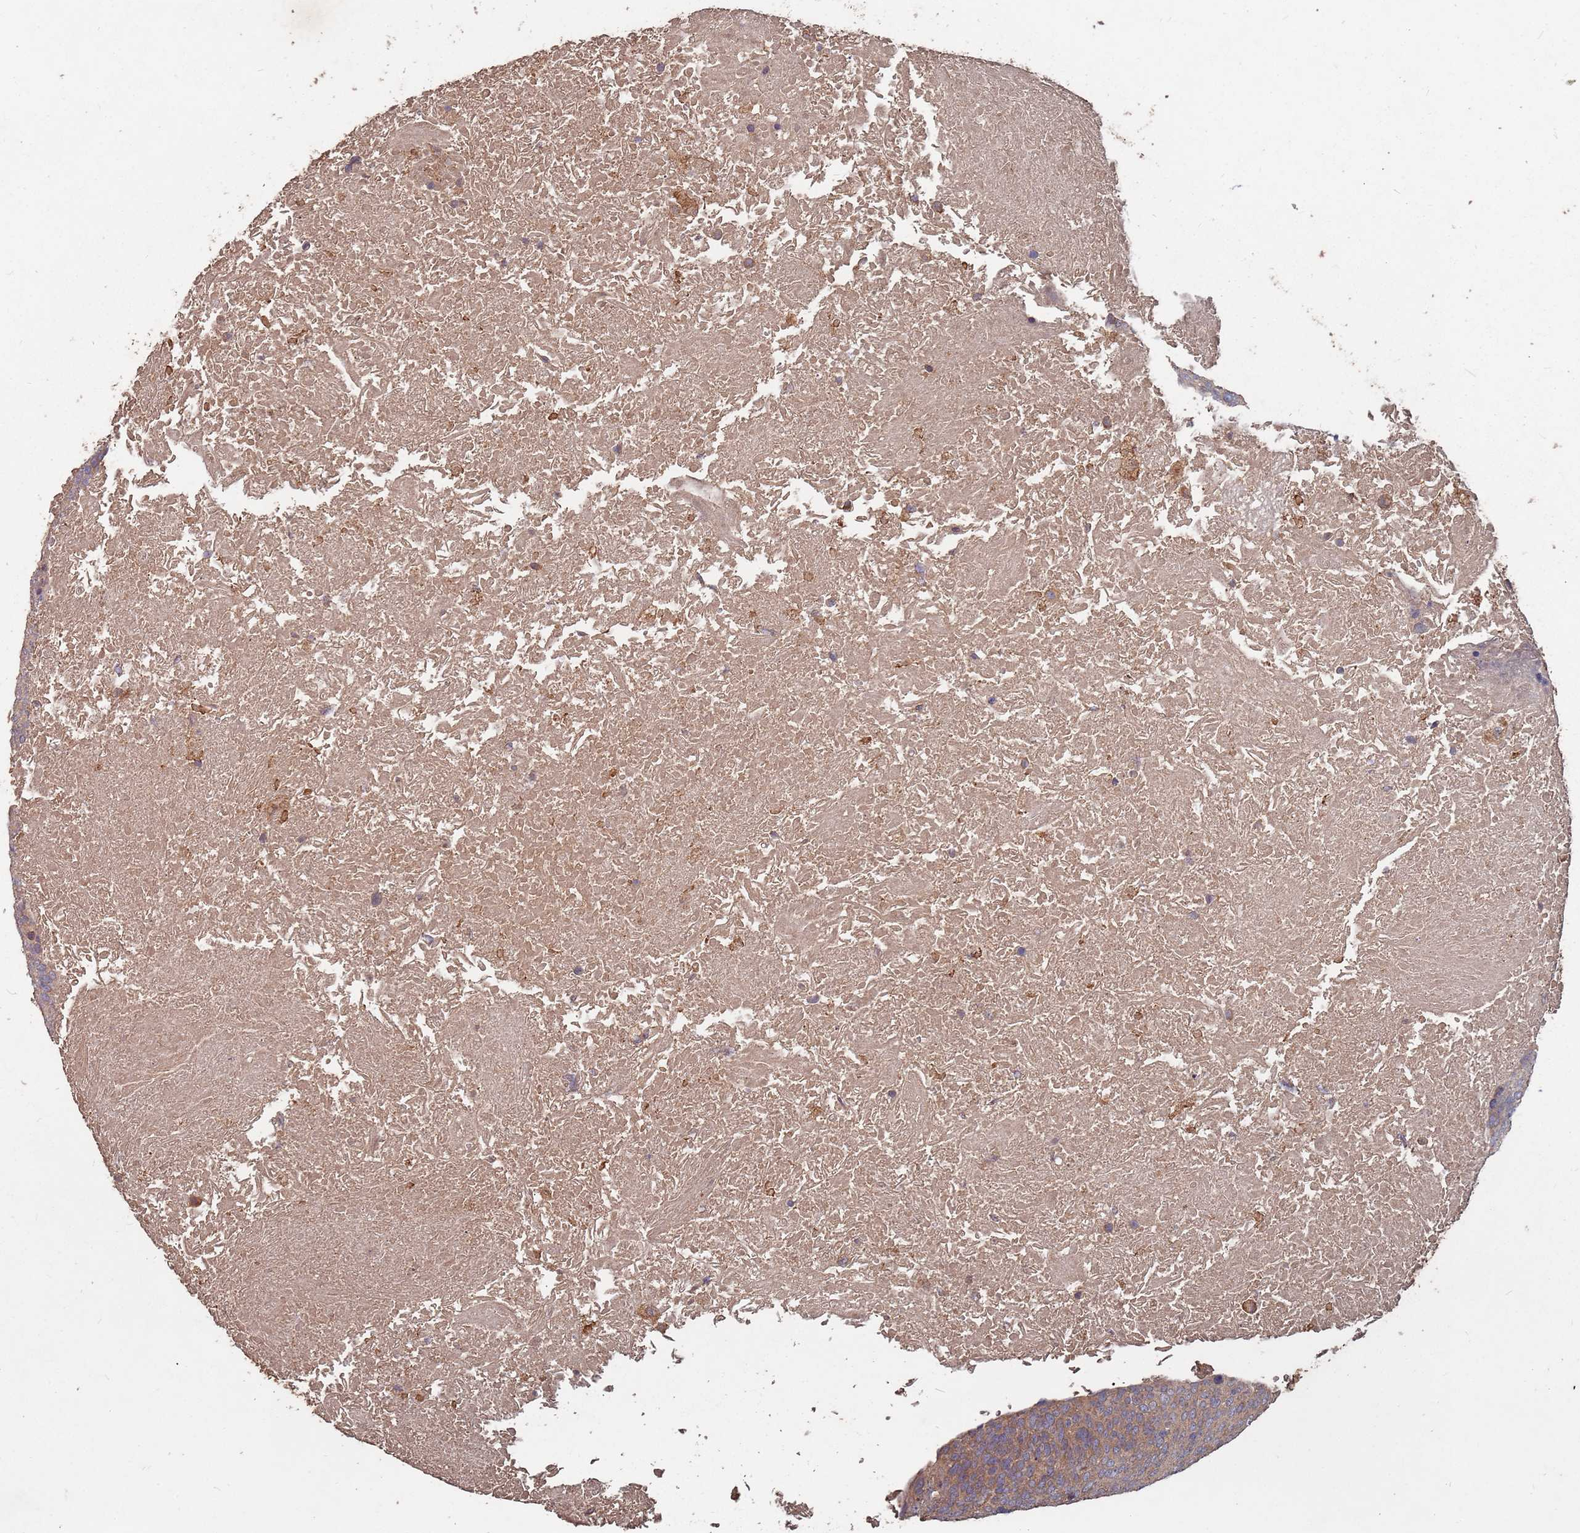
{"staining": {"intensity": "weak", "quantity": ">75%", "location": "cytoplasmic/membranous"}, "tissue": "head and neck cancer", "cell_type": "Tumor cells", "image_type": "cancer", "snomed": [{"axis": "morphology", "description": "Squamous cell carcinoma, NOS"}, {"axis": "morphology", "description": "Squamous cell carcinoma, metastatic, NOS"}, {"axis": "topography", "description": "Lymph node"}, {"axis": "topography", "description": "Head-Neck"}], "caption": "Head and neck cancer (metastatic squamous cell carcinoma) stained with a brown dye exhibits weak cytoplasmic/membranous positive positivity in about >75% of tumor cells.", "gene": "ATG5", "patient": {"sex": "male", "age": 62}}